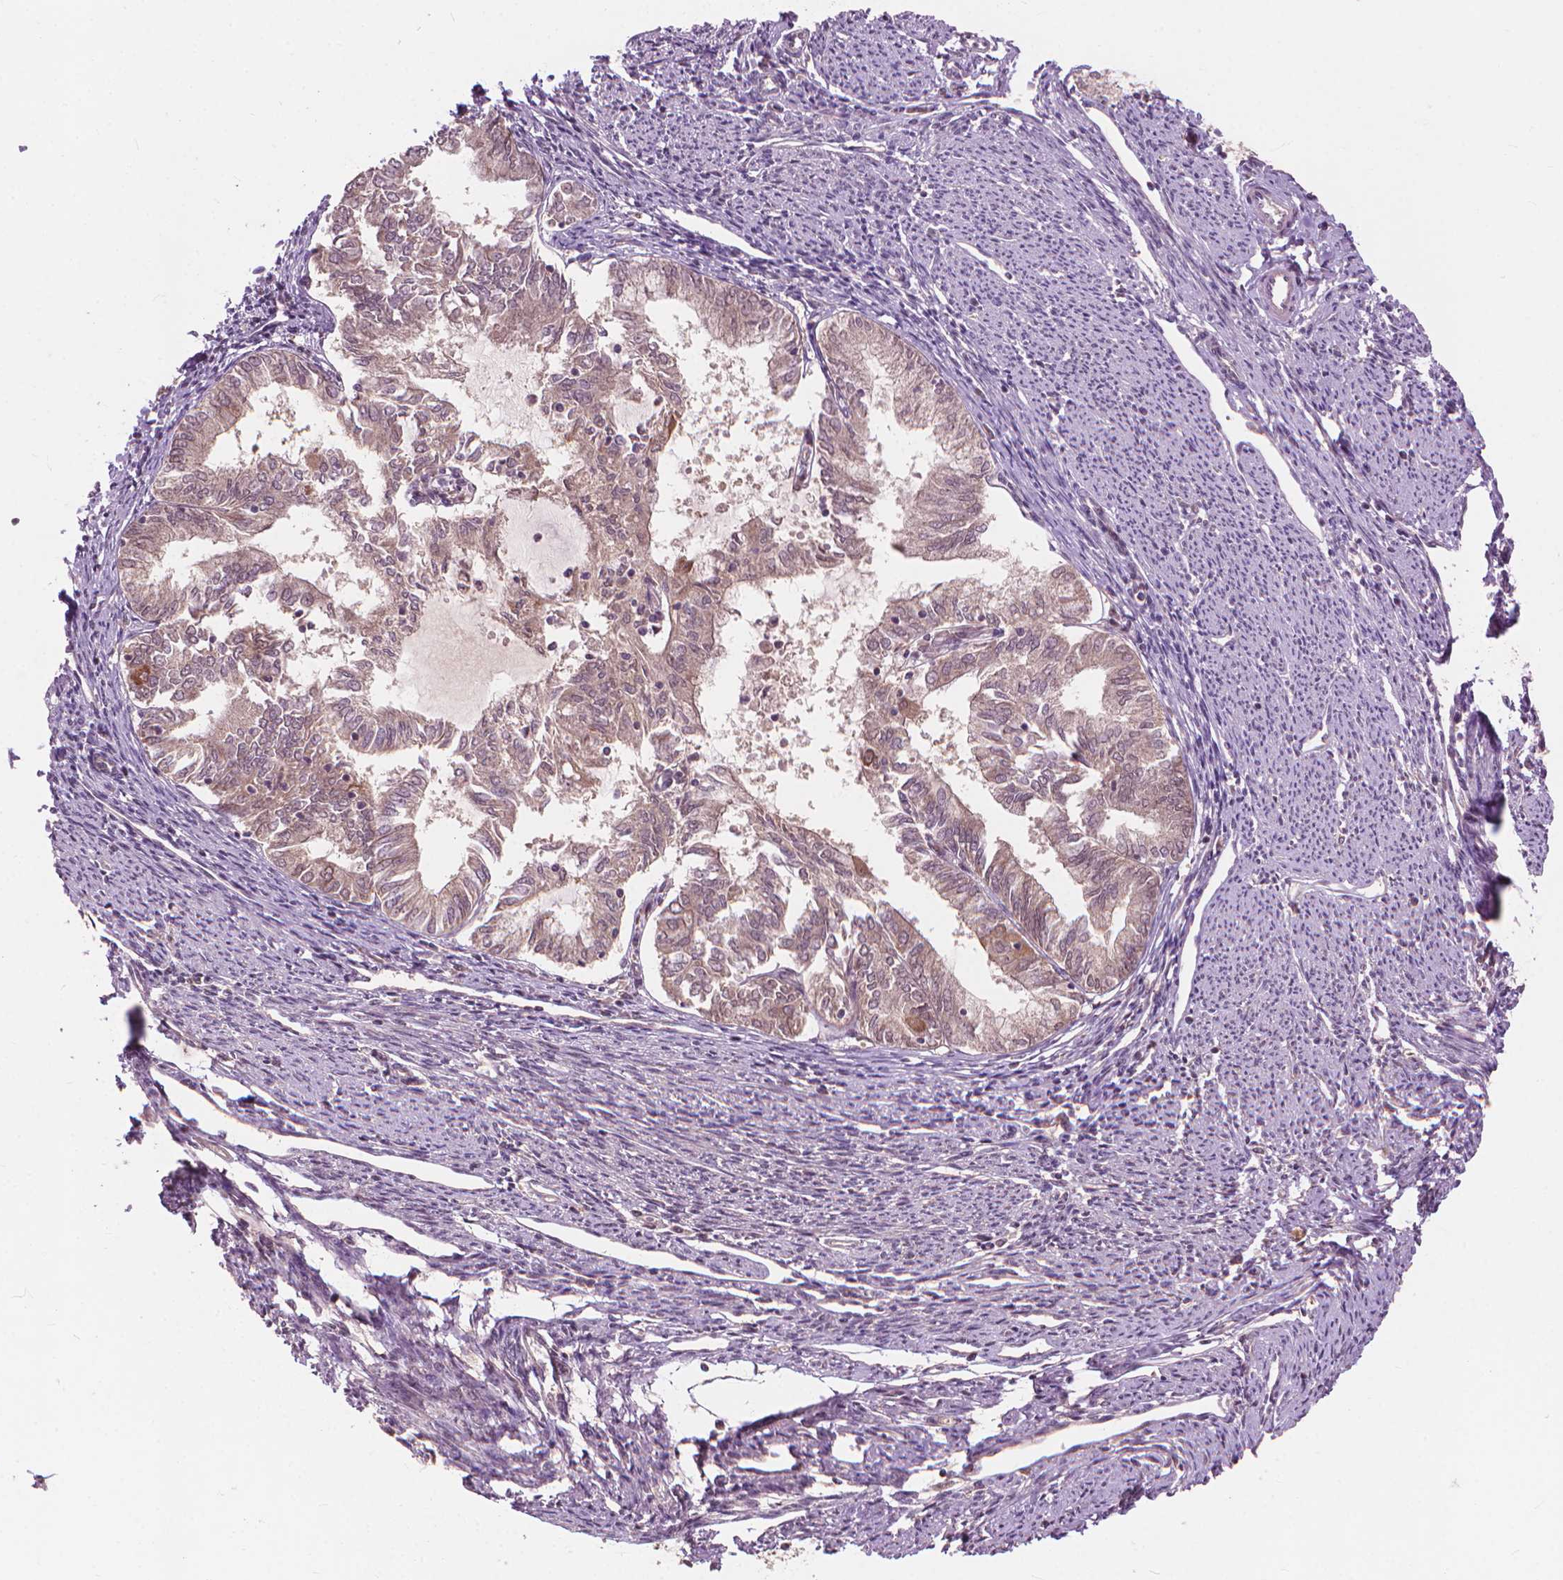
{"staining": {"intensity": "negative", "quantity": "none", "location": "none"}, "tissue": "endometrial cancer", "cell_type": "Tumor cells", "image_type": "cancer", "snomed": [{"axis": "morphology", "description": "Adenocarcinoma, NOS"}, {"axis": "topography", "description": "Endometrium"}], "caption": "IHC histopathology image of neoplastic tissue: endometrial adenocarcinoma stained with DAB (3,3'-diaminobenzidine) reveals no significant protein staining in tumor cells.", "gene": "SSU72", "patient": {"sex": "female", "age": 79}}